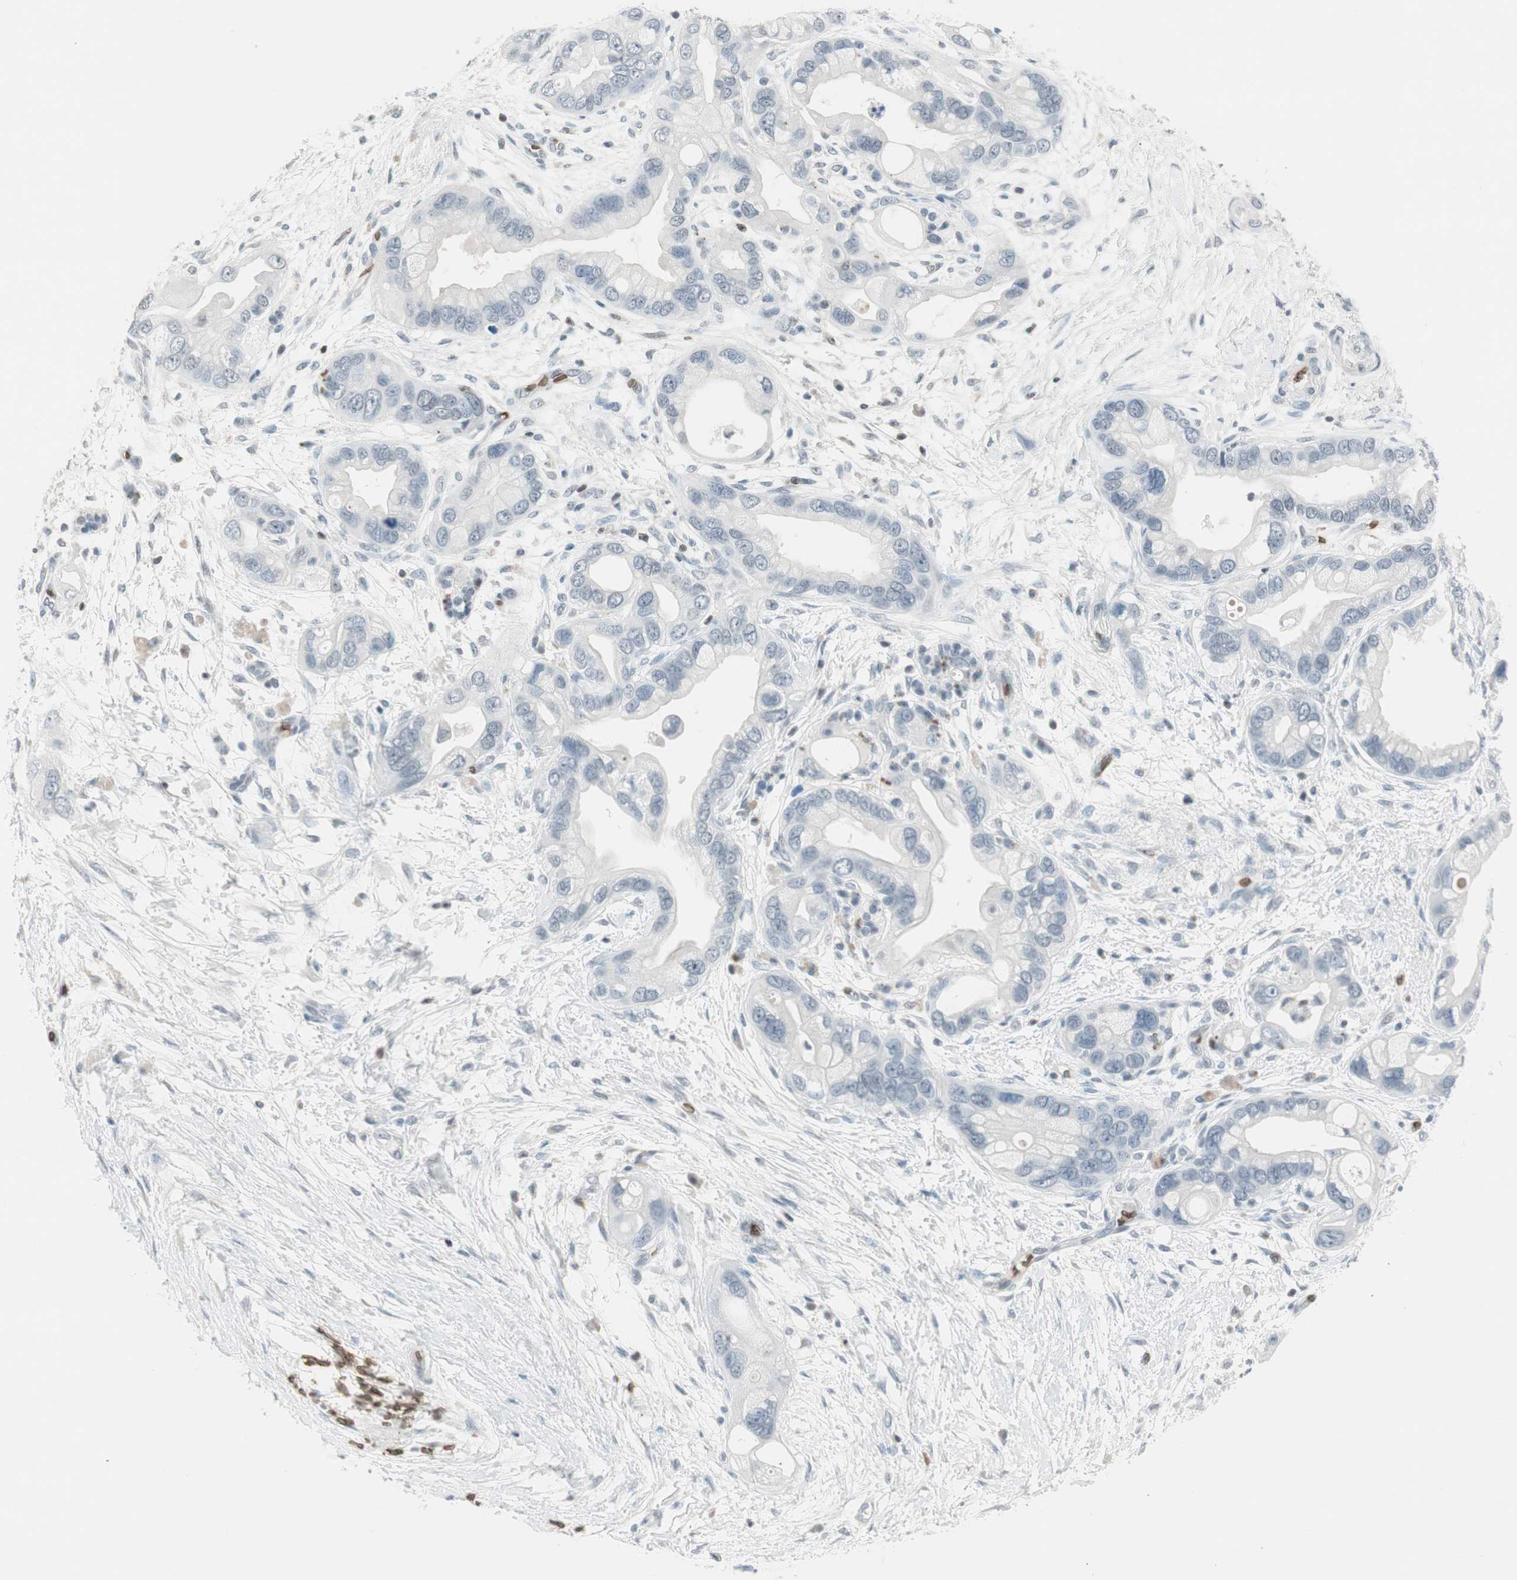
{"staining": {"intensity": "negative", "quantity": "none", "location": "none"}, "tissue": "pancreatic cancer", "cell_type": "Tumor cells", "image_type": "cancer", "snomed": [{"axis": "morphology", "description": "Adenocarcinoma, NOS"}, {"axis": "topography", "description": "Pancreas"}], "caption": "Tumor cells are negative for protein expression in human pancreatic cancer. The staining is performed using DAB brown chromogen with nuclei counter-stained in using hematoxylin.", "gene": "MAP4K1", "patient": {"sex": "female", "age": 77}}